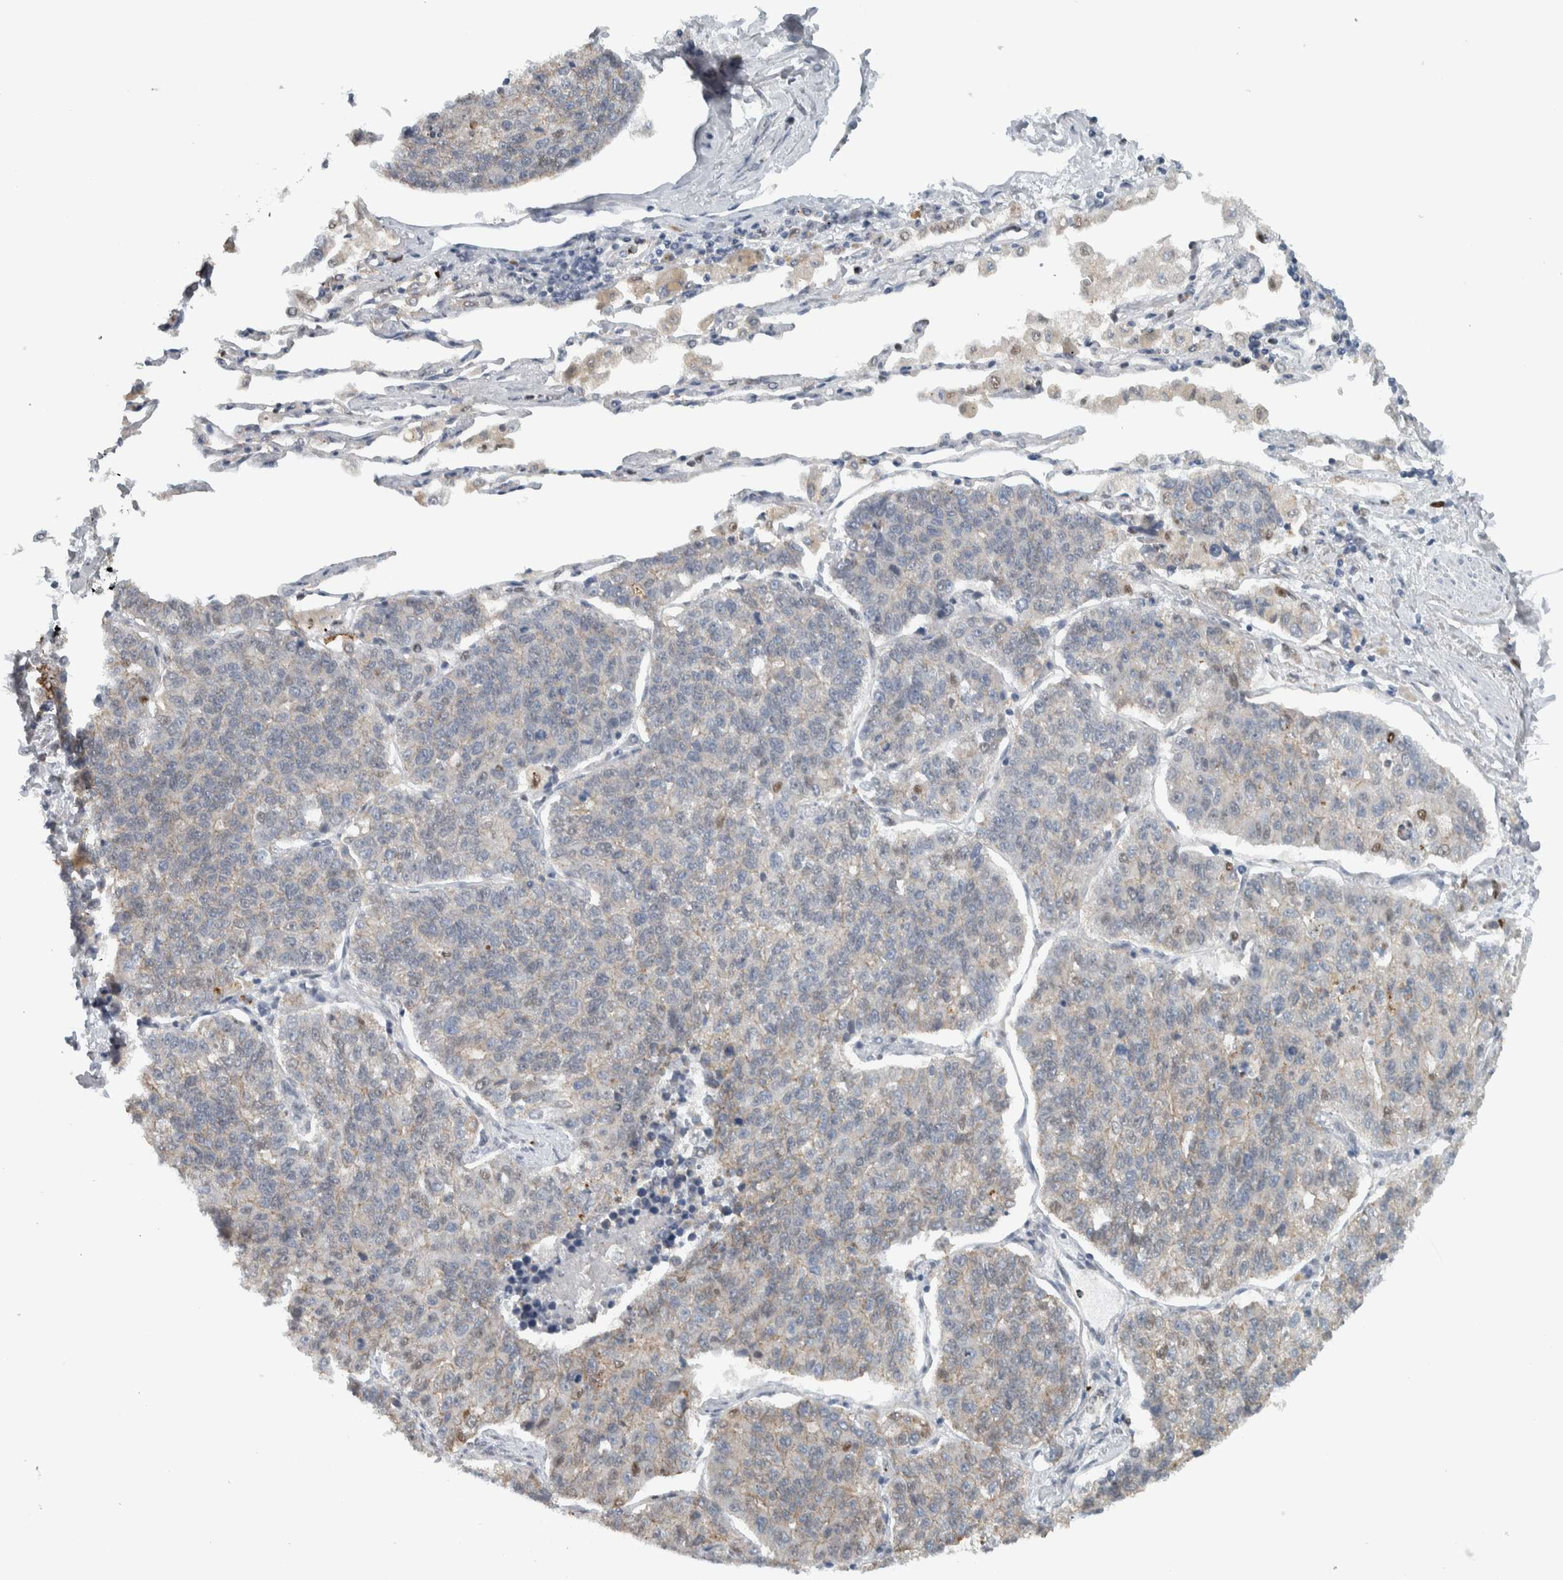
{"staining": {"intensity": "weak", "quantity": "<25%", "location": "cytoplasmic/membranous"}, "tissue": "lung cancer", "cell_type": "Tumor cells", "image_type": "cancer", "snomed": [{"axis": "morphology", "description": "Adenocarcinoma, NOS"}, {"axis": "topography", "description": "Lung"}], "caption": "DAB (3,3'-diaminobenzidine) immunohistochemical staining of lung cancer displays no significant expression in tumor cells.", "gene": "ADPRM", "patient": {"sex": "male", "age": 49}}